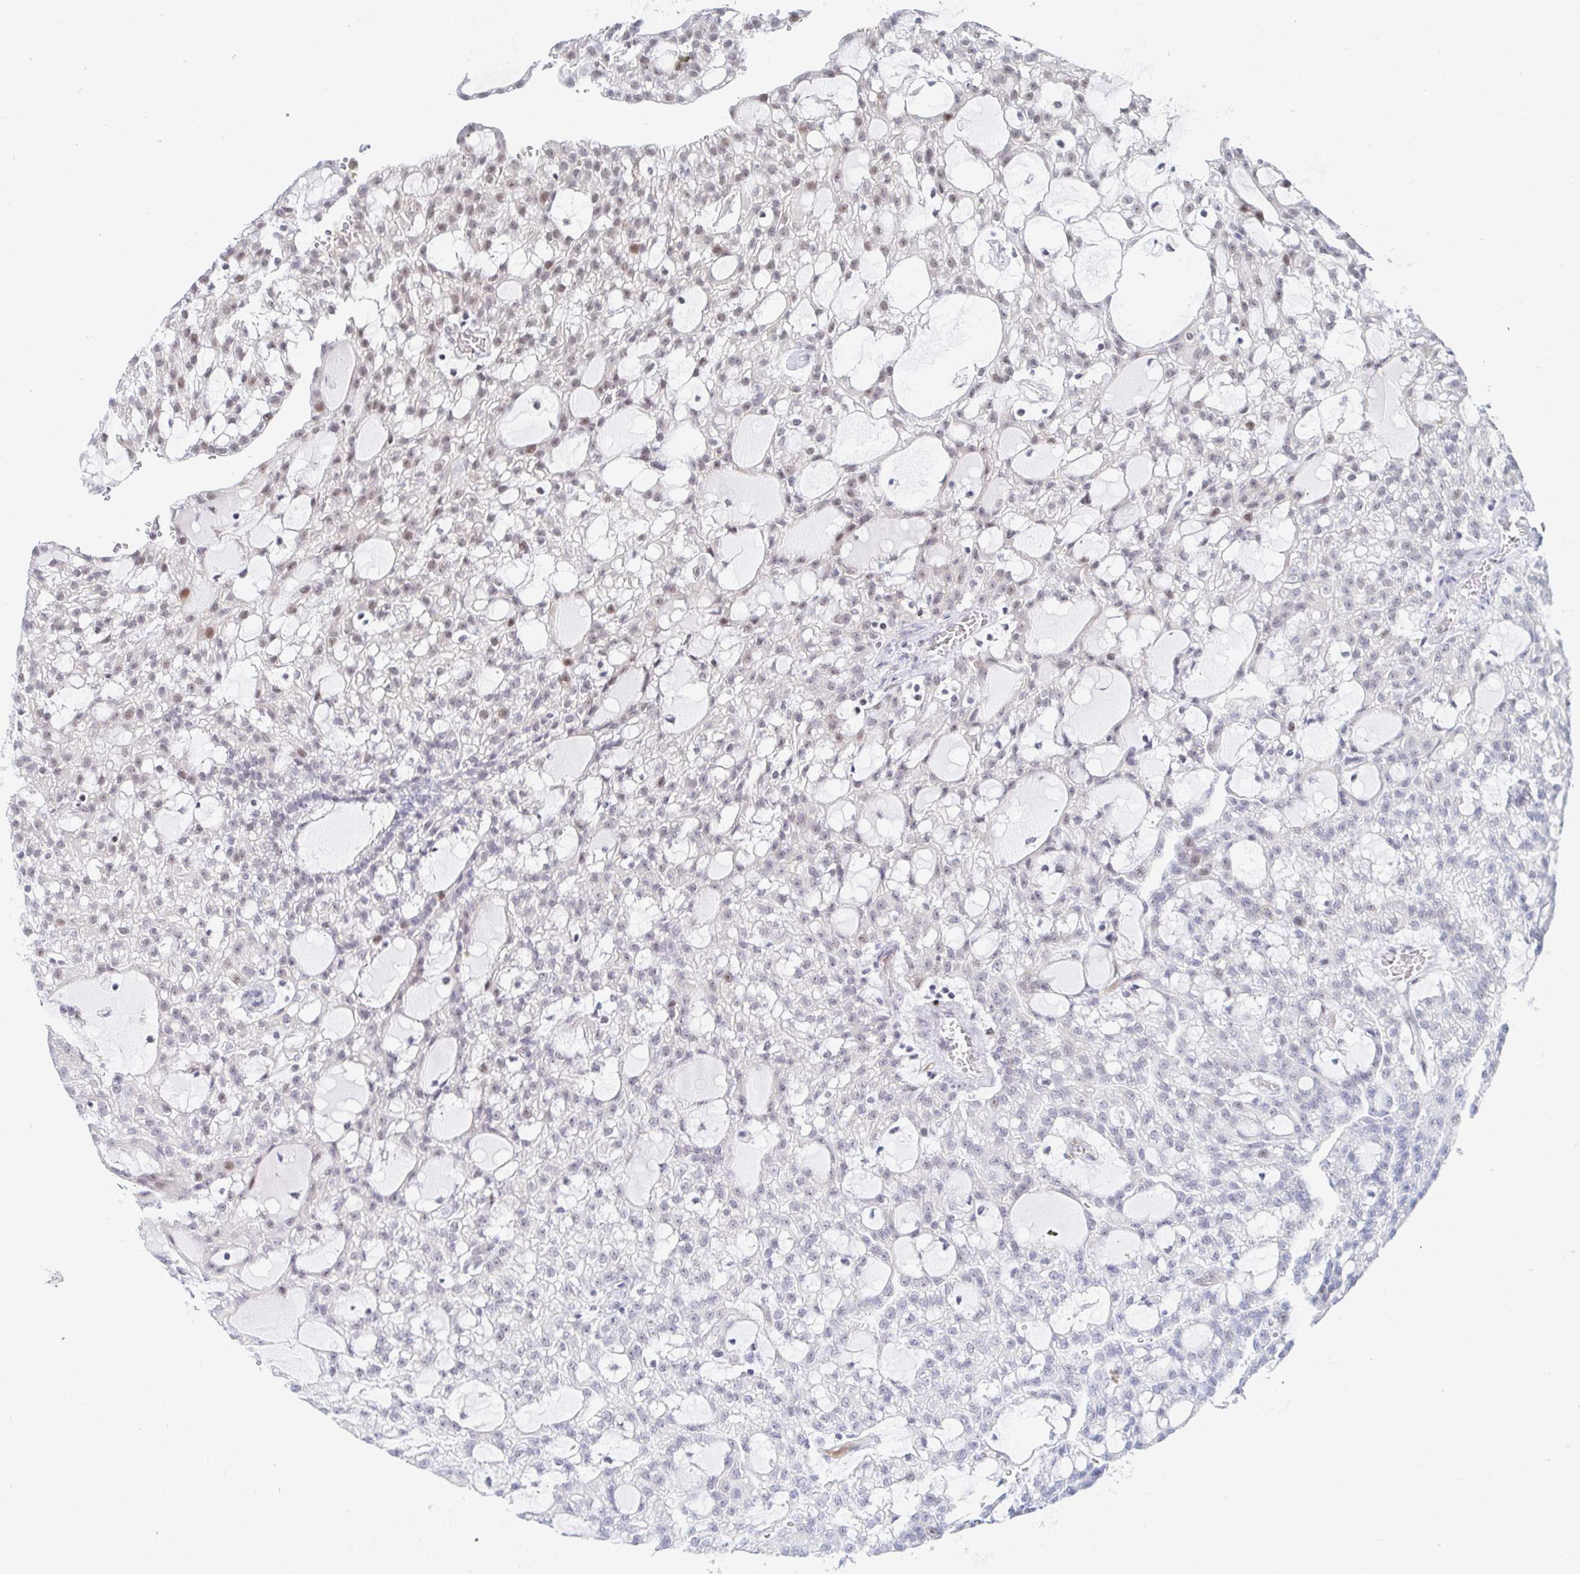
{"staining": {"intensity": "weak", "quantity": "<25%", "location": "nuclear"}, "tissue": "renal cancer", "cell_type": "Tumor cells", "image_type": "cancer", "snomed": [{"axis": "morphology", "description": "Adenocarcinoma, NOS"}, {"axis": "topography", "description": "Kidney"}], "caption": "High power microscopy image of an immunohistochemistry (IHC) photomicrograph of renal adenocarcinoma, revealing no significant positivity in tumor cells.", "gene": "COL28A1", "patient": {"sex": "male", "age": 63}}